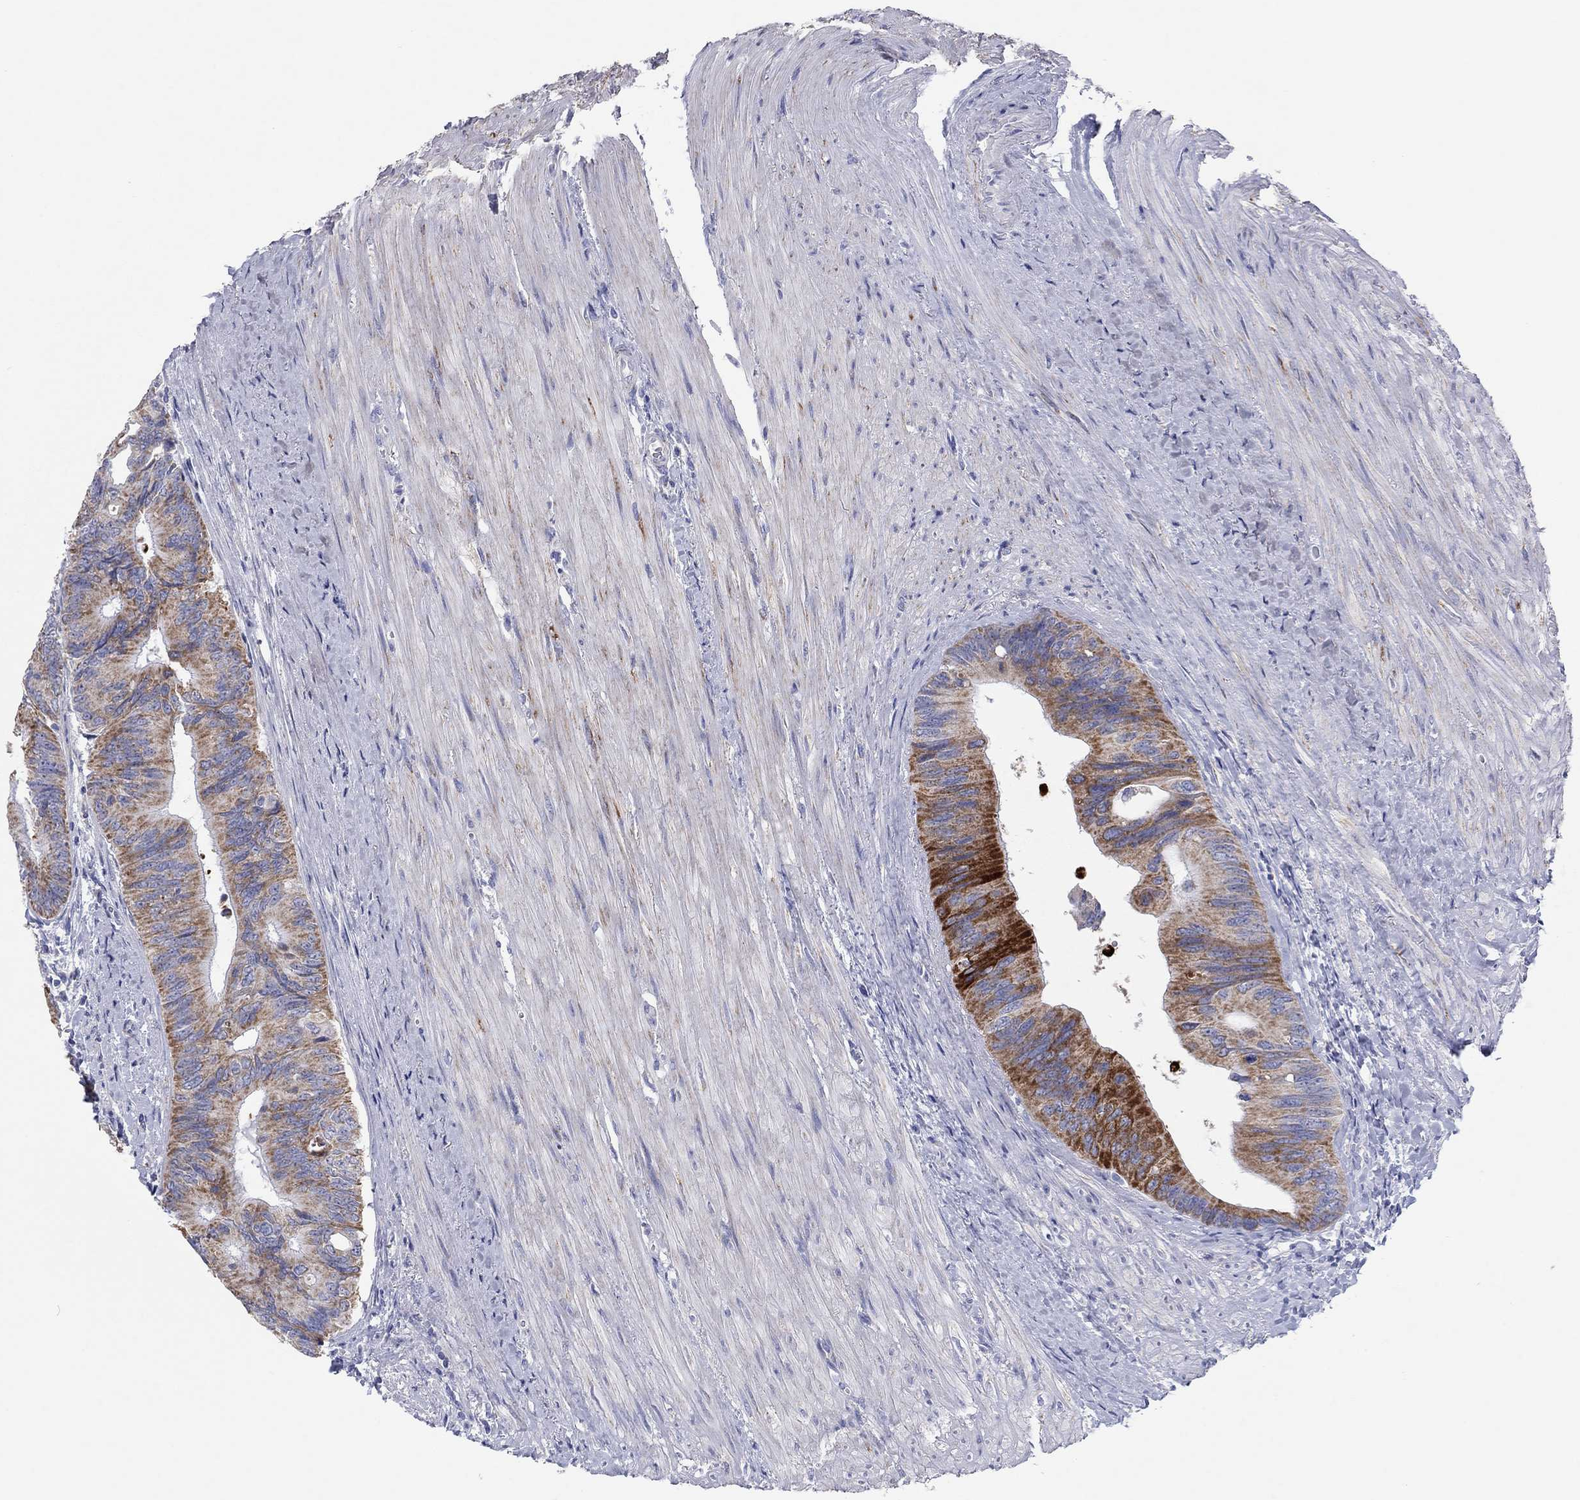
{"staining": {"intensity": "strong", "quantity": "<25%", "location": "cytoplasmic/membranous"}, "tissue": "colorectal cancer", "cell_type": "Tumor cells", "image_type": "cancer", "snomed": [{"axis": "morphology", "description": "Normal tissue, NOS"}, {"axis": "morphology", "description": "Adenocarcinoma, NOS"}, {"axis": "topography", "description": "Colon"}], "caption": "Strong cytoplasmic/membranous expression is seen in about <25% of tumor cells in adenocarcinoma (colorectal).", "gene": "MGST3", "patient": {"sex": "male", "age": 65}}